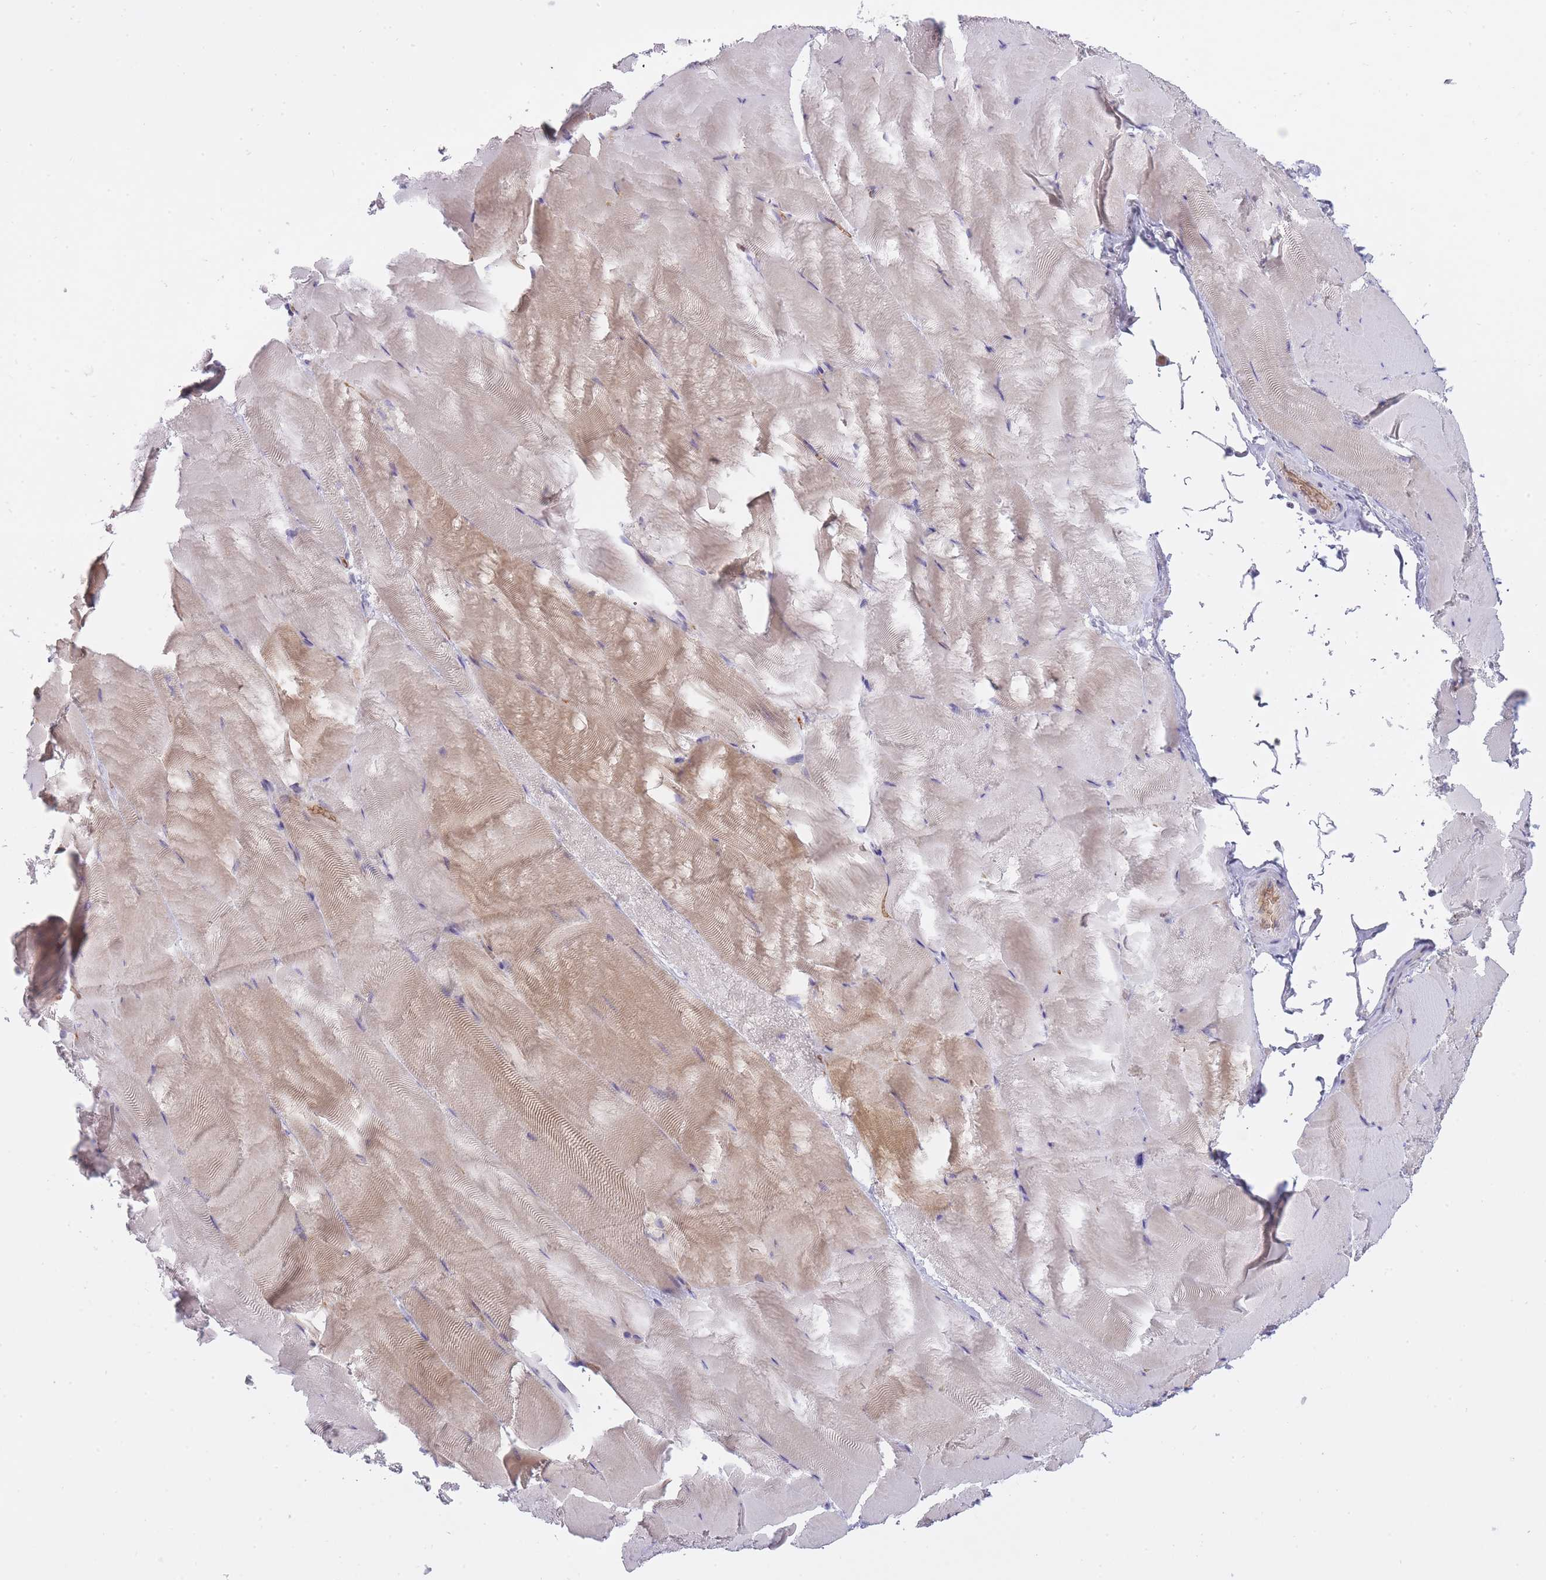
{"staining": {"intensity": "moderate", "quantity": "25%-75%", "location": "cytoplasmic/membranous"}, "tissue": "skeletal muscle", "cell_type": "Myocytes", "image_type": "normal", "snomed": [{"axis": "morphology", "description": "Normal tissue, NOS"}, {"axis": "topography", "description": "Skeletal muscle"}], "caption": "Myocytes reveal moderate cytoplasmic/membranous staining in about 25%-75% of cells in benign skeletal muscle.", "gene": "CXorf38", "patient": {"sex": "female", "age": 64}}